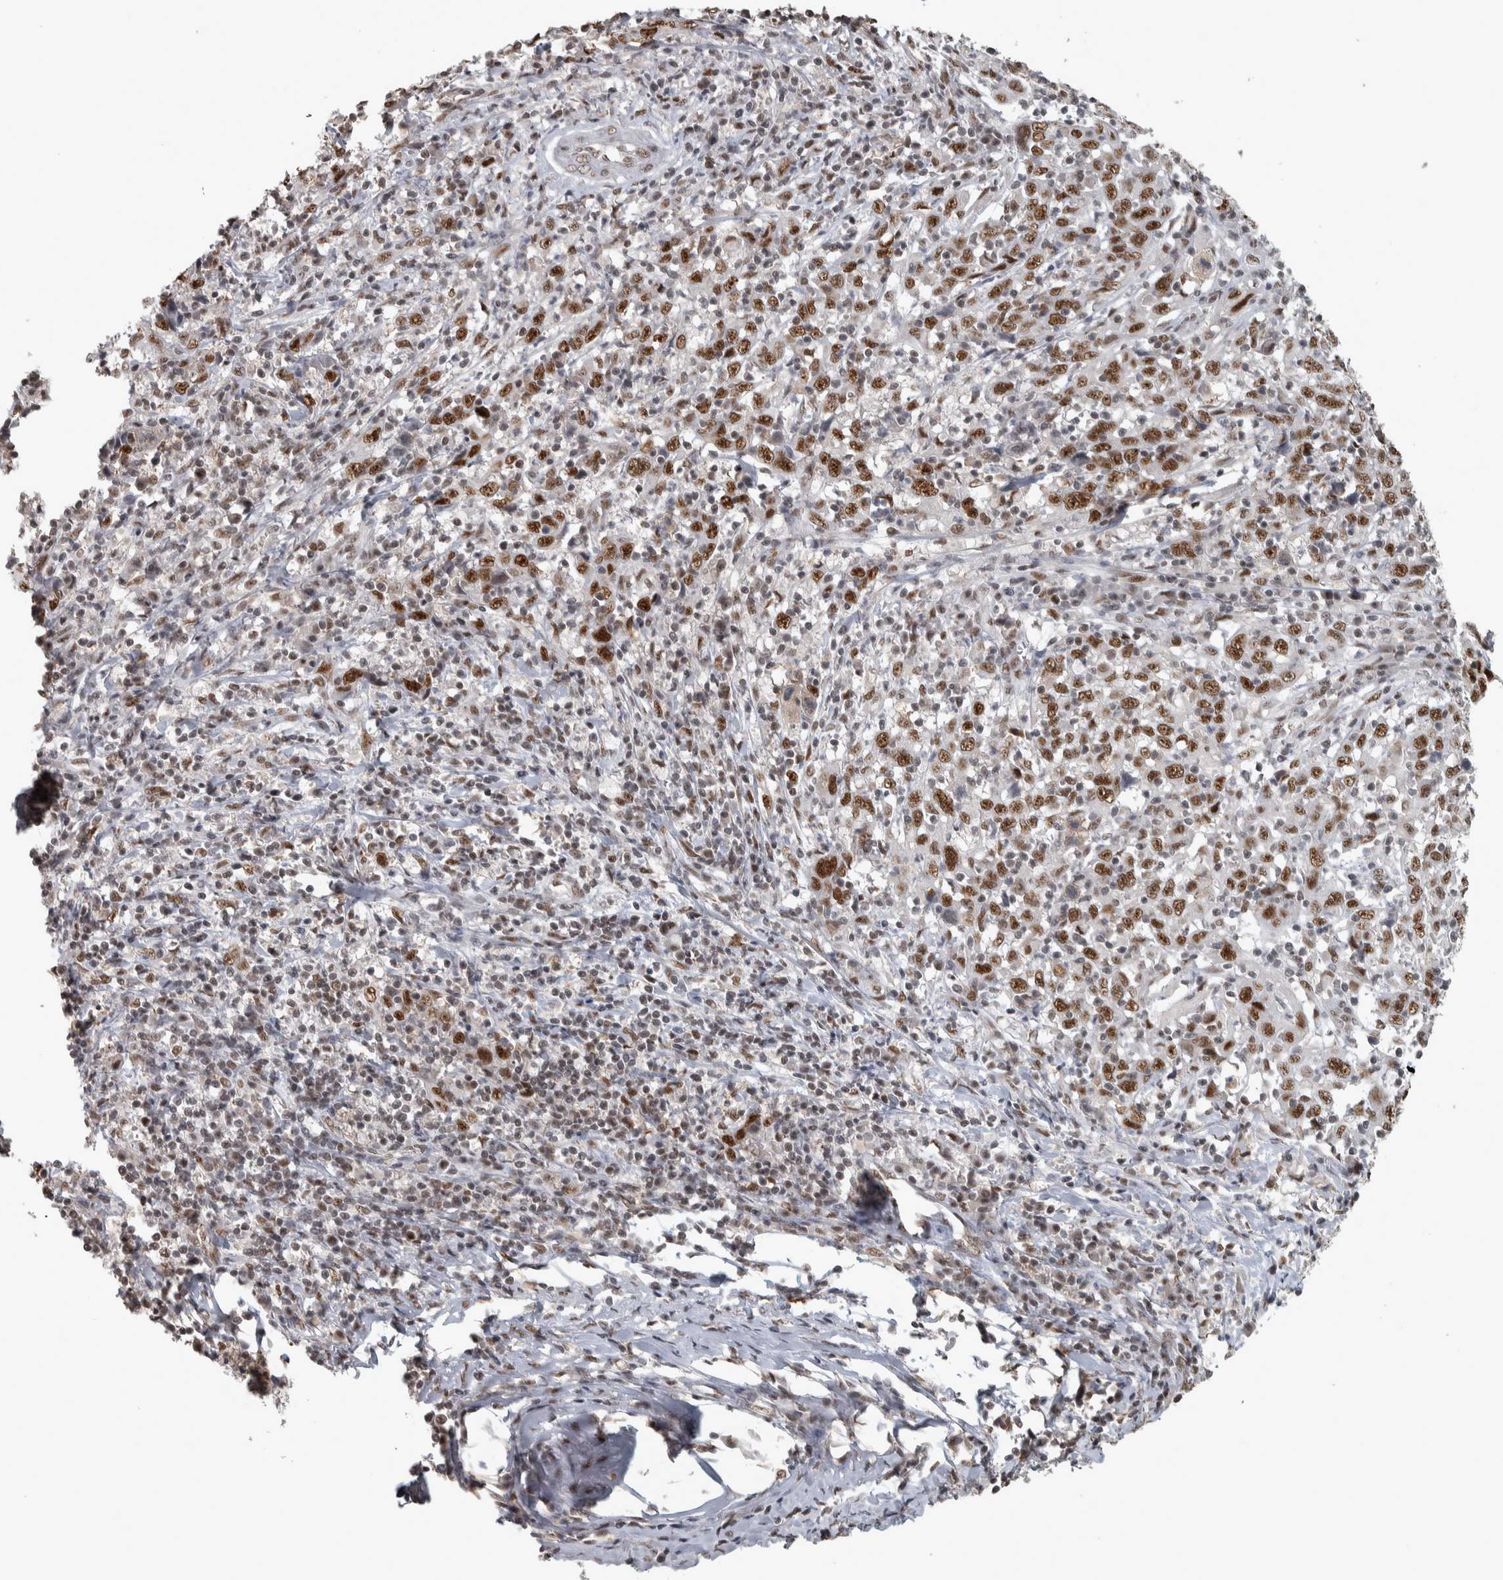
{"staining": {"intensity": "strong", "quantity": ">75%", "location": "nuclear"}, "tissue": "cervical cancer", "cell_type": "Tumor cells", "image_type": "cancer", "snomed": [{"axis": "morphology", "description": "Squamous cell carcinoma, NOS"}, {"axis": "topography", "description": "Cervix"}], "caption": "Cervical cancer stained with DAB immunohistochemistry (IHC) reveals high levels of strong nuclear positivity in about >75% of tumor cells. (DAB (3,3'-diaminobenzidine) IHC, brown staining for protein, blue staining for nuclei).", "gene": "DDX42", "patient": {"sex": "female", "age": 46}}